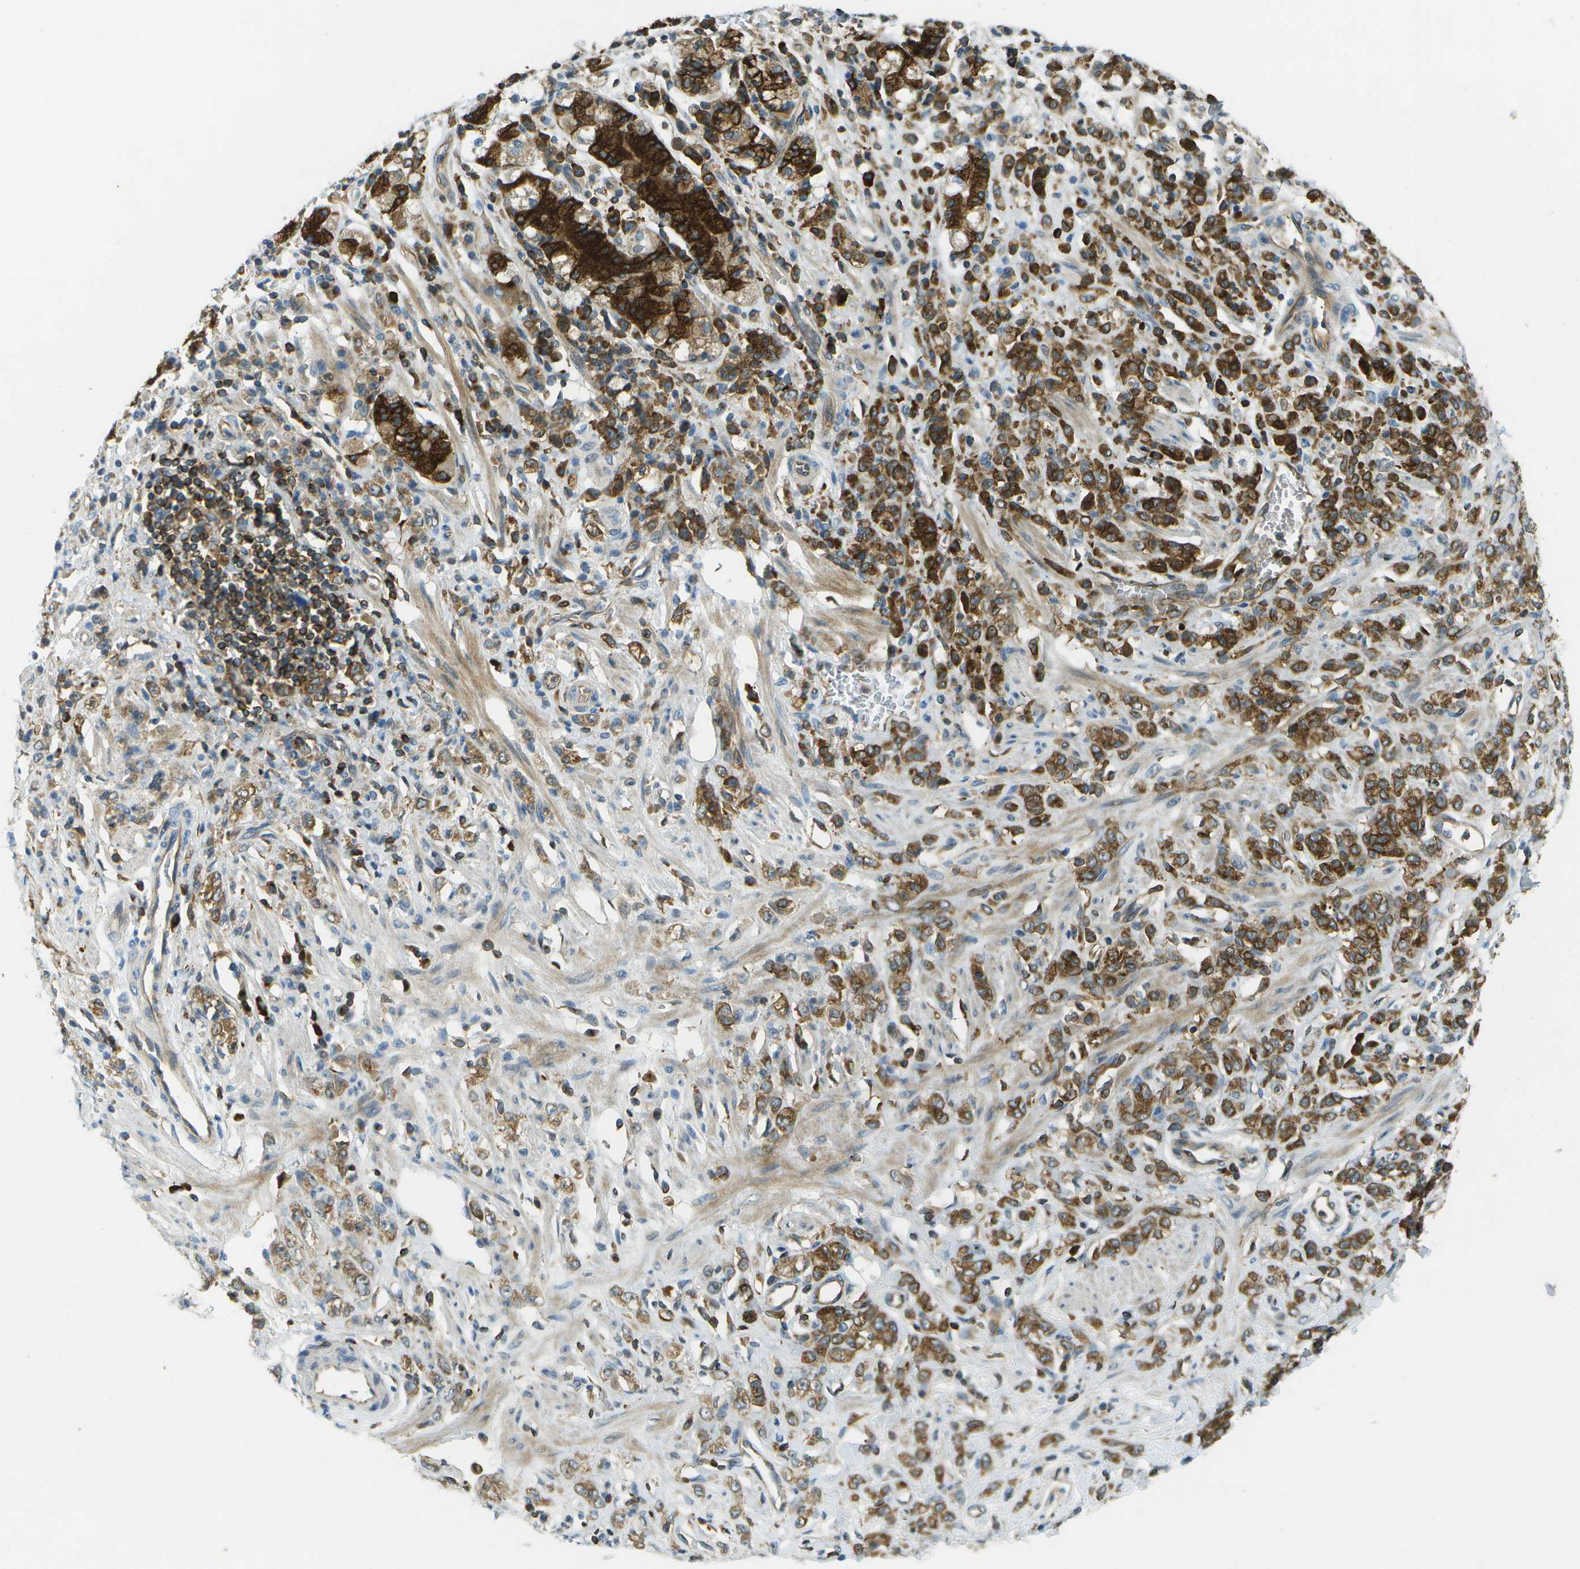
{"staining": {"intensity": "strong", "quantity": ">75%", "location": "cytoplasmic/membranous"}, "tissue": "stomach cancer", "cell_type": "Tumor cells", "image_type": "cancer", "snomed": [{"axis": "morphology", "description": "Normal tissue, NOS"}, {"axis": "morphology", "description": "Adenocarcinoma, NOS"}, {"axis": "topography", "description": "Stomach"}], "caption": "High-magnification brightfield microscopy of stomach adenocarcinoma stained with DAB (brown) and counterstained with hematoxylin (blue). tumor cells exhibit strong cytoplasmic/membranous expression is seen in about>75% of cells.", "gene": "TMTC1", "patient": {"sex": "male", "age": 82}}